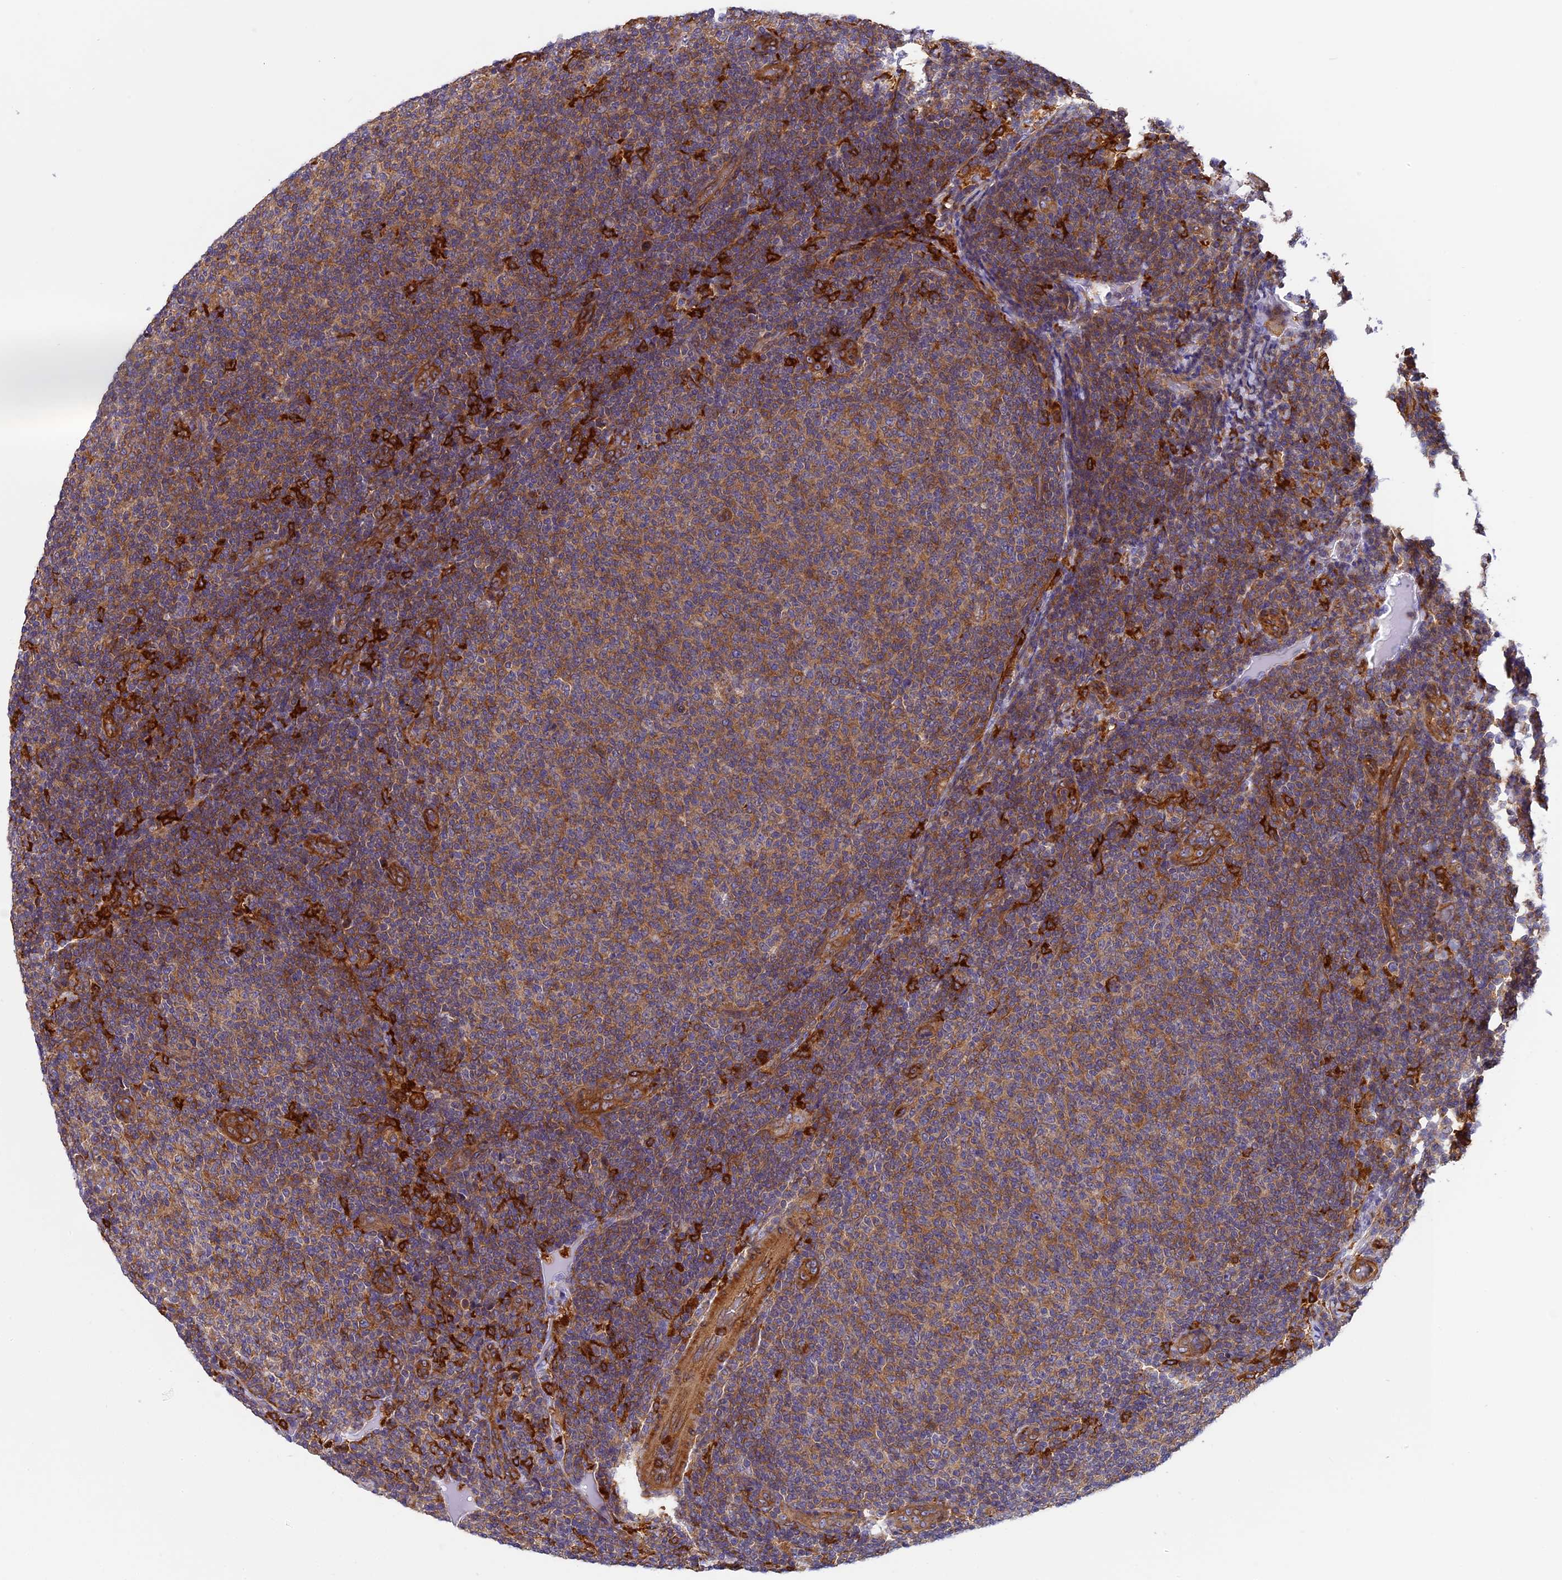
{"staining": {"intensity": "moderate", "quantity": ">75%", "location": "cytoplasmic/membranous"}, "tissue": "lymphoma", "cell_type": "Tumor cells", "image_type": "cancer", "snomed": [{"axis": "morphology", "description": "Malignant lymphoma, non-Hodgkin's type, Low grade"}, {"axis": "topography", "description": "Lymph node"}], "caption": "Malignant lymphoma, non-Hodgkin's type (low-grade) tissue shows moderate cytoplasmic/membranous staining in approximately >75% of tumor cells, visualized by immunohistochemistry. The staining was performed using DAB (3,3'-diaminobenzidine) to visualize the protein expression in brown, while the nuclei were stained in blue with hematoxylin (Magnification: 20x).", "gene": "EHBP1L1", "patient": {"sex": "male", "age": 66}}